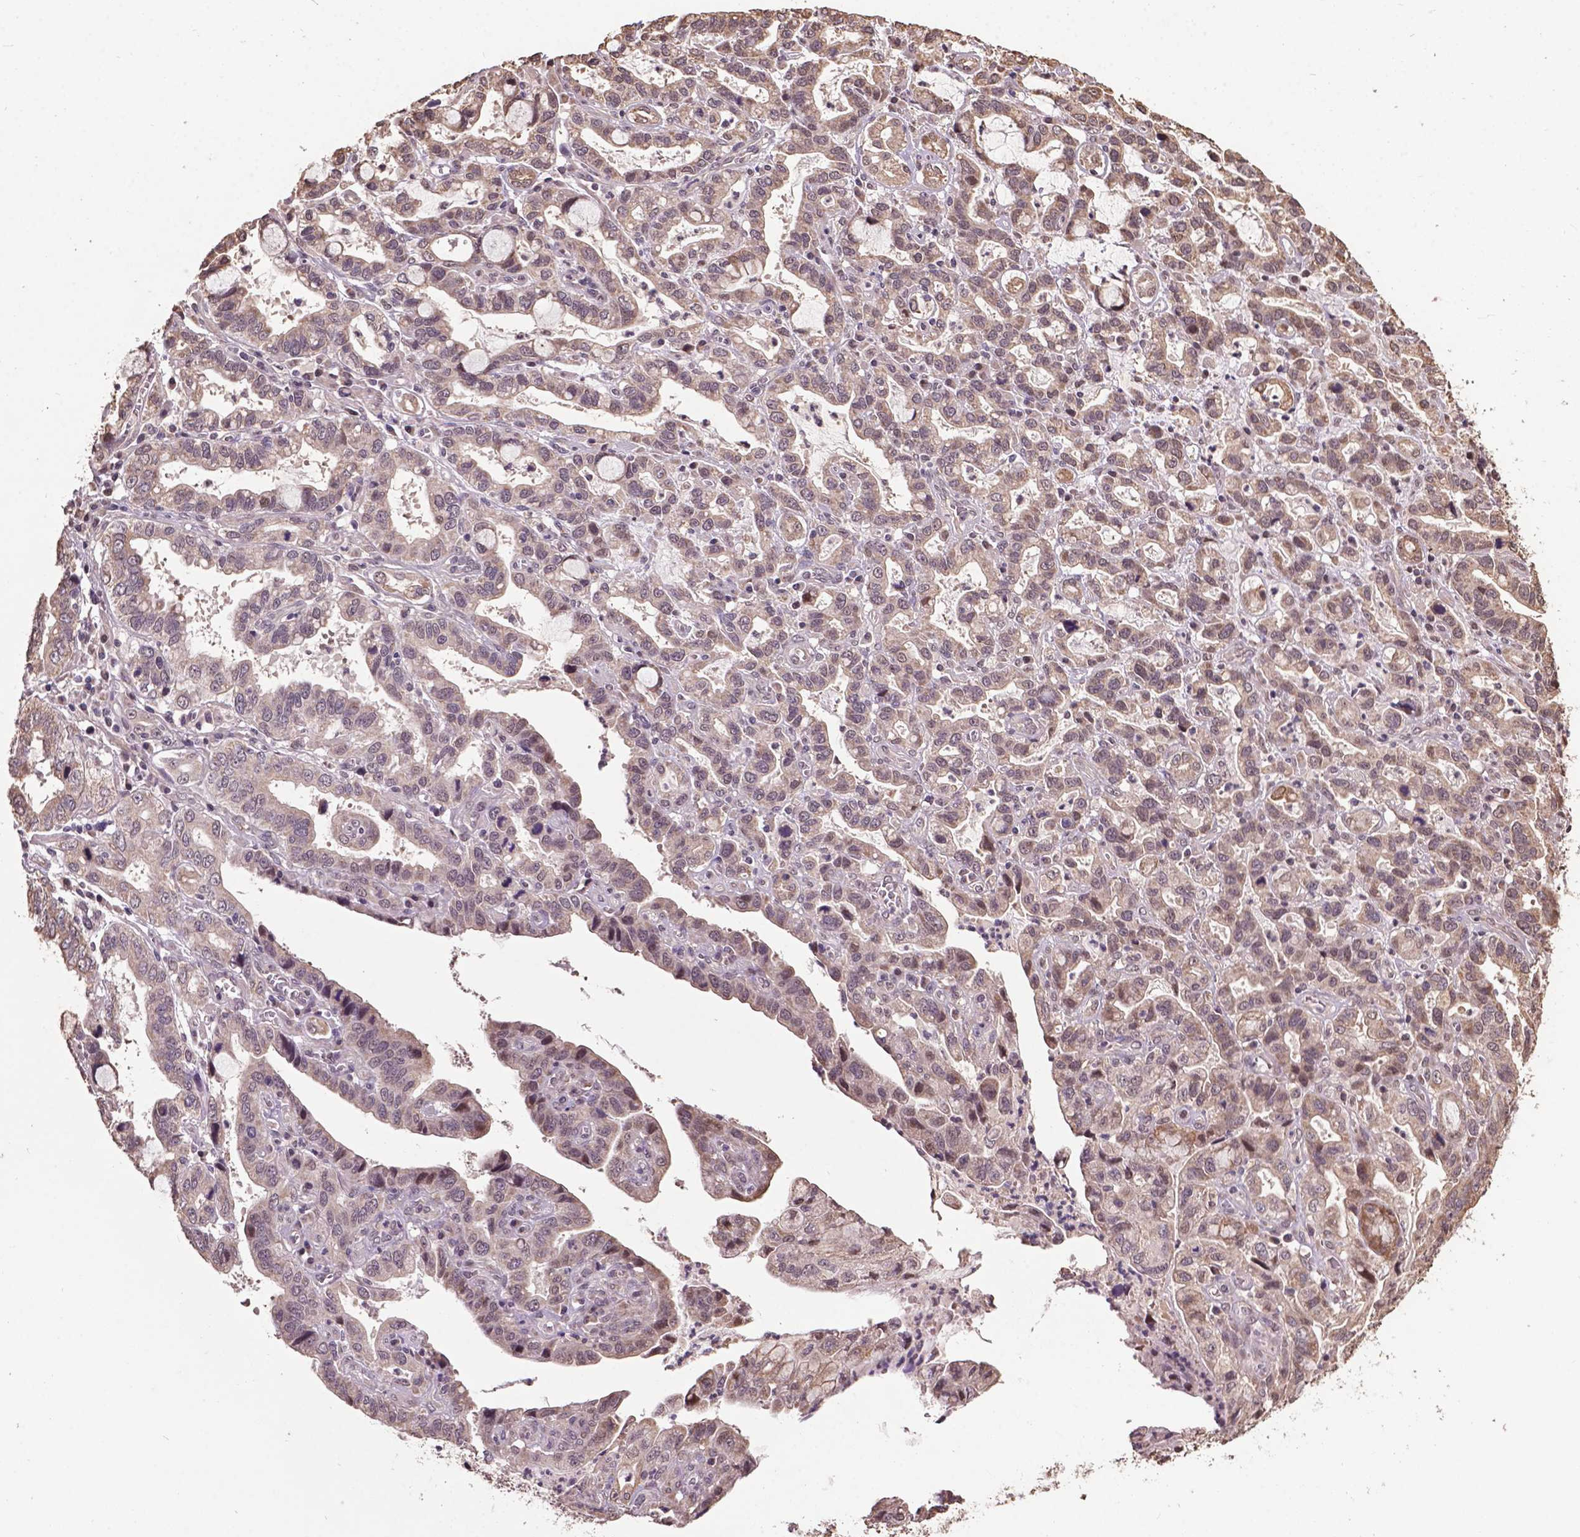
{"staining": {"intensity": "weak", "quantity": "25%-75%", "location": "cytoplasmic/membranous"}, "tissue": "stomach cancer", "cell_type": "Tumor cells", "image_type": "cancer", "snomed": [{"axis": "morphology", "description": "Adenocarcinoma, NOS"}, {"axis": "topography", "description": "Stomach, lower"}], "caption": "About 25%-75% of tumor cells in stomach cancer display weak cytoplasmic/membranous protein expression as visualized by brown immunohistochemical staining.", "gene": "GLRA2", "patient": {"sex": "female", "age": 76}}